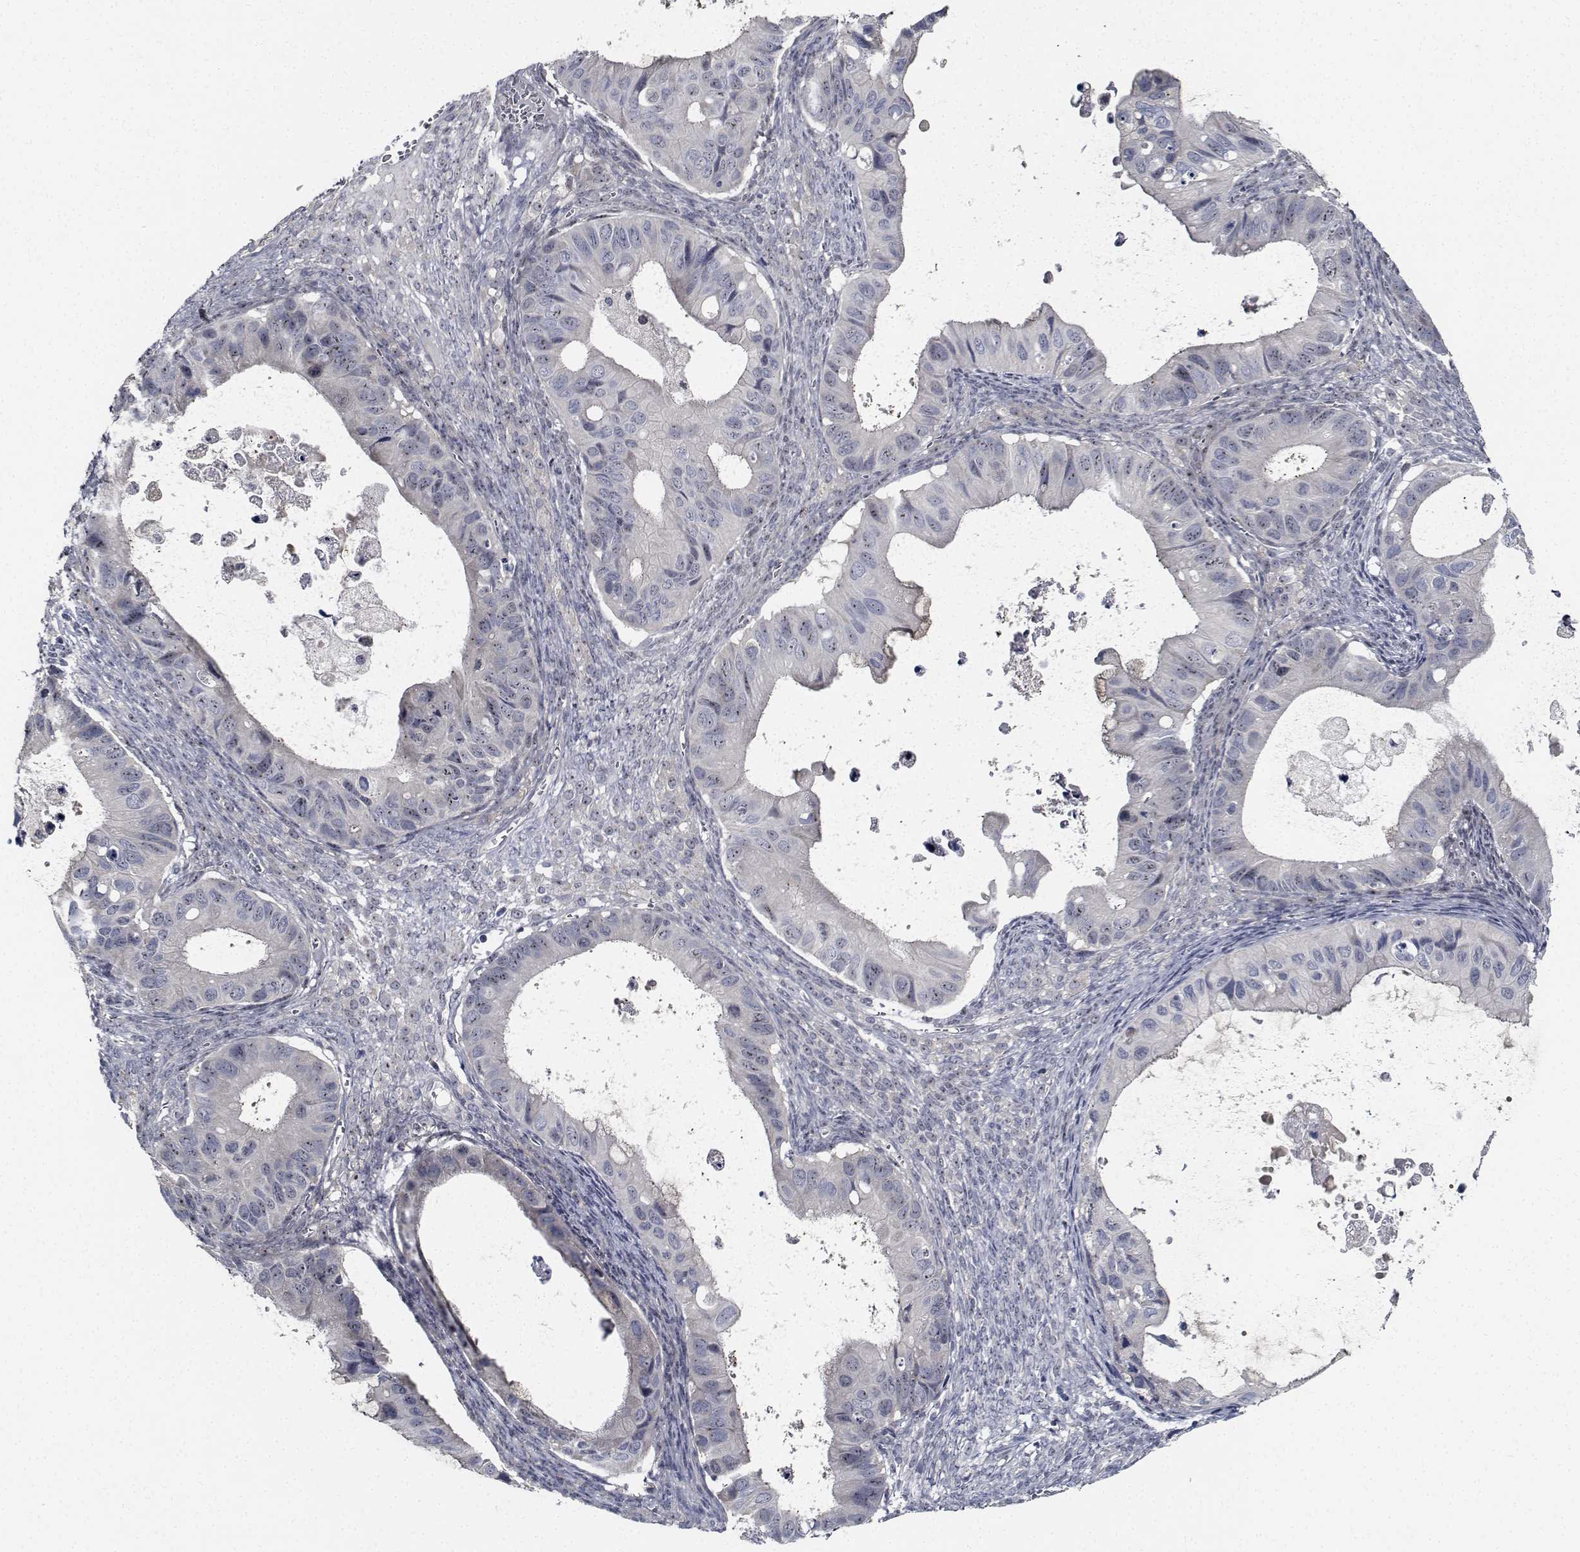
{"staining": {"intensity": "negative", "quantity": "none", "location": "none"}, "tissue": "ovarian cancer", "cell_type": "Tumor cells", "image_type": "cancer", "snomed": [{"axis": "morphology", "description": "Cystadenocarcinoma, mucinous, NOS"}, {"axis": "topography", "description": "Ovary"}], "caption": "Tumor cells are negative for protein expression in human ovarian cancer. (Immunohistochemistry (ihc), brightfield microscopy, high magnification).", "gene": "NVL", "patient": {"sex": "female", "age": 64}}